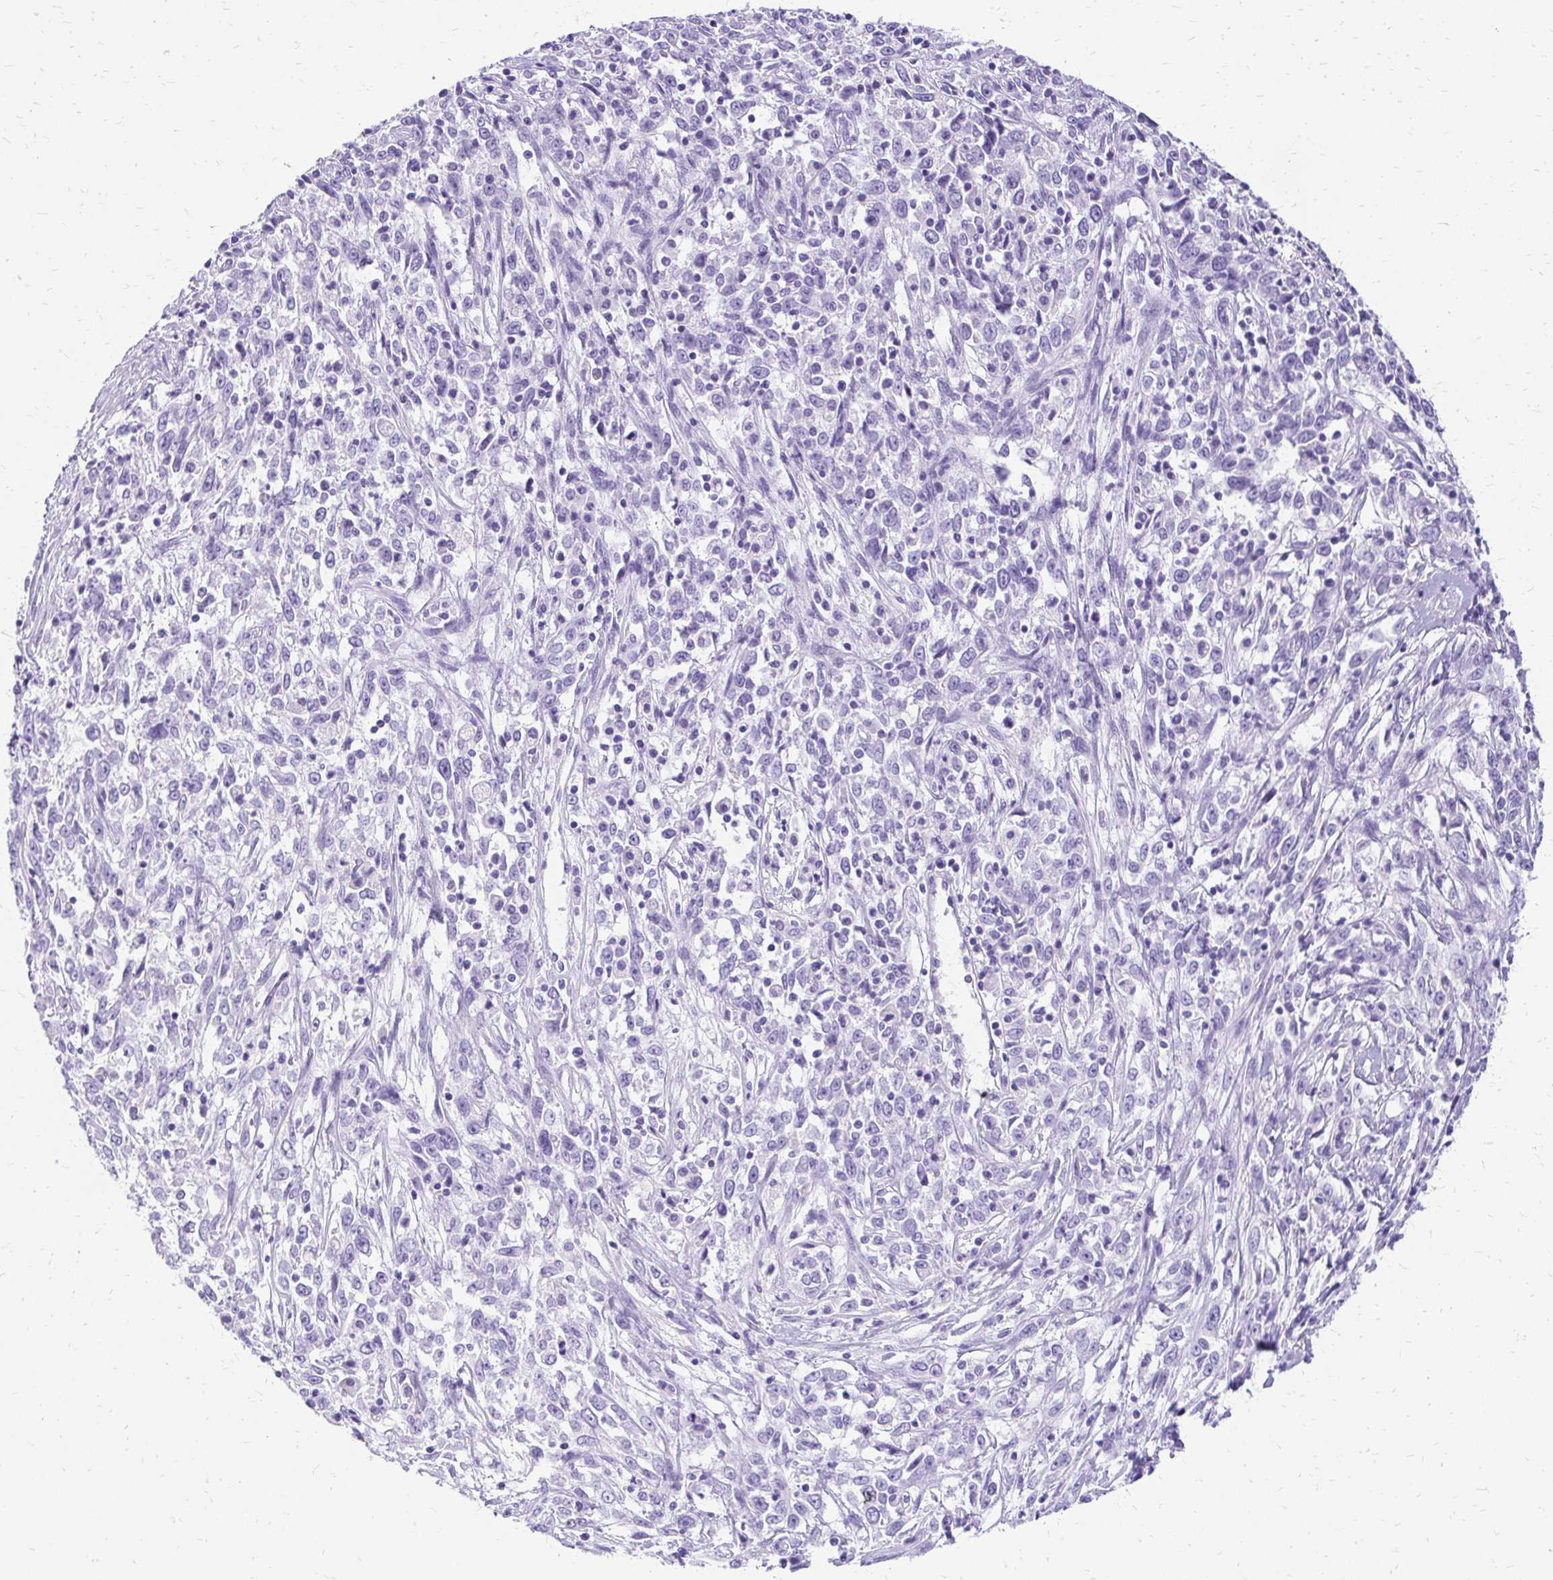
{"staining": {"intensity": "negative", "quantity": "none", "location": "none"}, "tissue": "cervical cancer", "cell_type": "Tumor cells", "image_type": "cancer", "snomed": [{"axis": "morphology", "description": "Adenocarcinoma, NOS"}, {"axis": "topography", "description": "Cervix"}], "caption": "This is an immunohistochemistry image of cervical cancer (adenocarcinoma). There is no positivity in tumor cells.", "gene": "SLC32A1", "patient": {"sex": "female", "age": 40}}